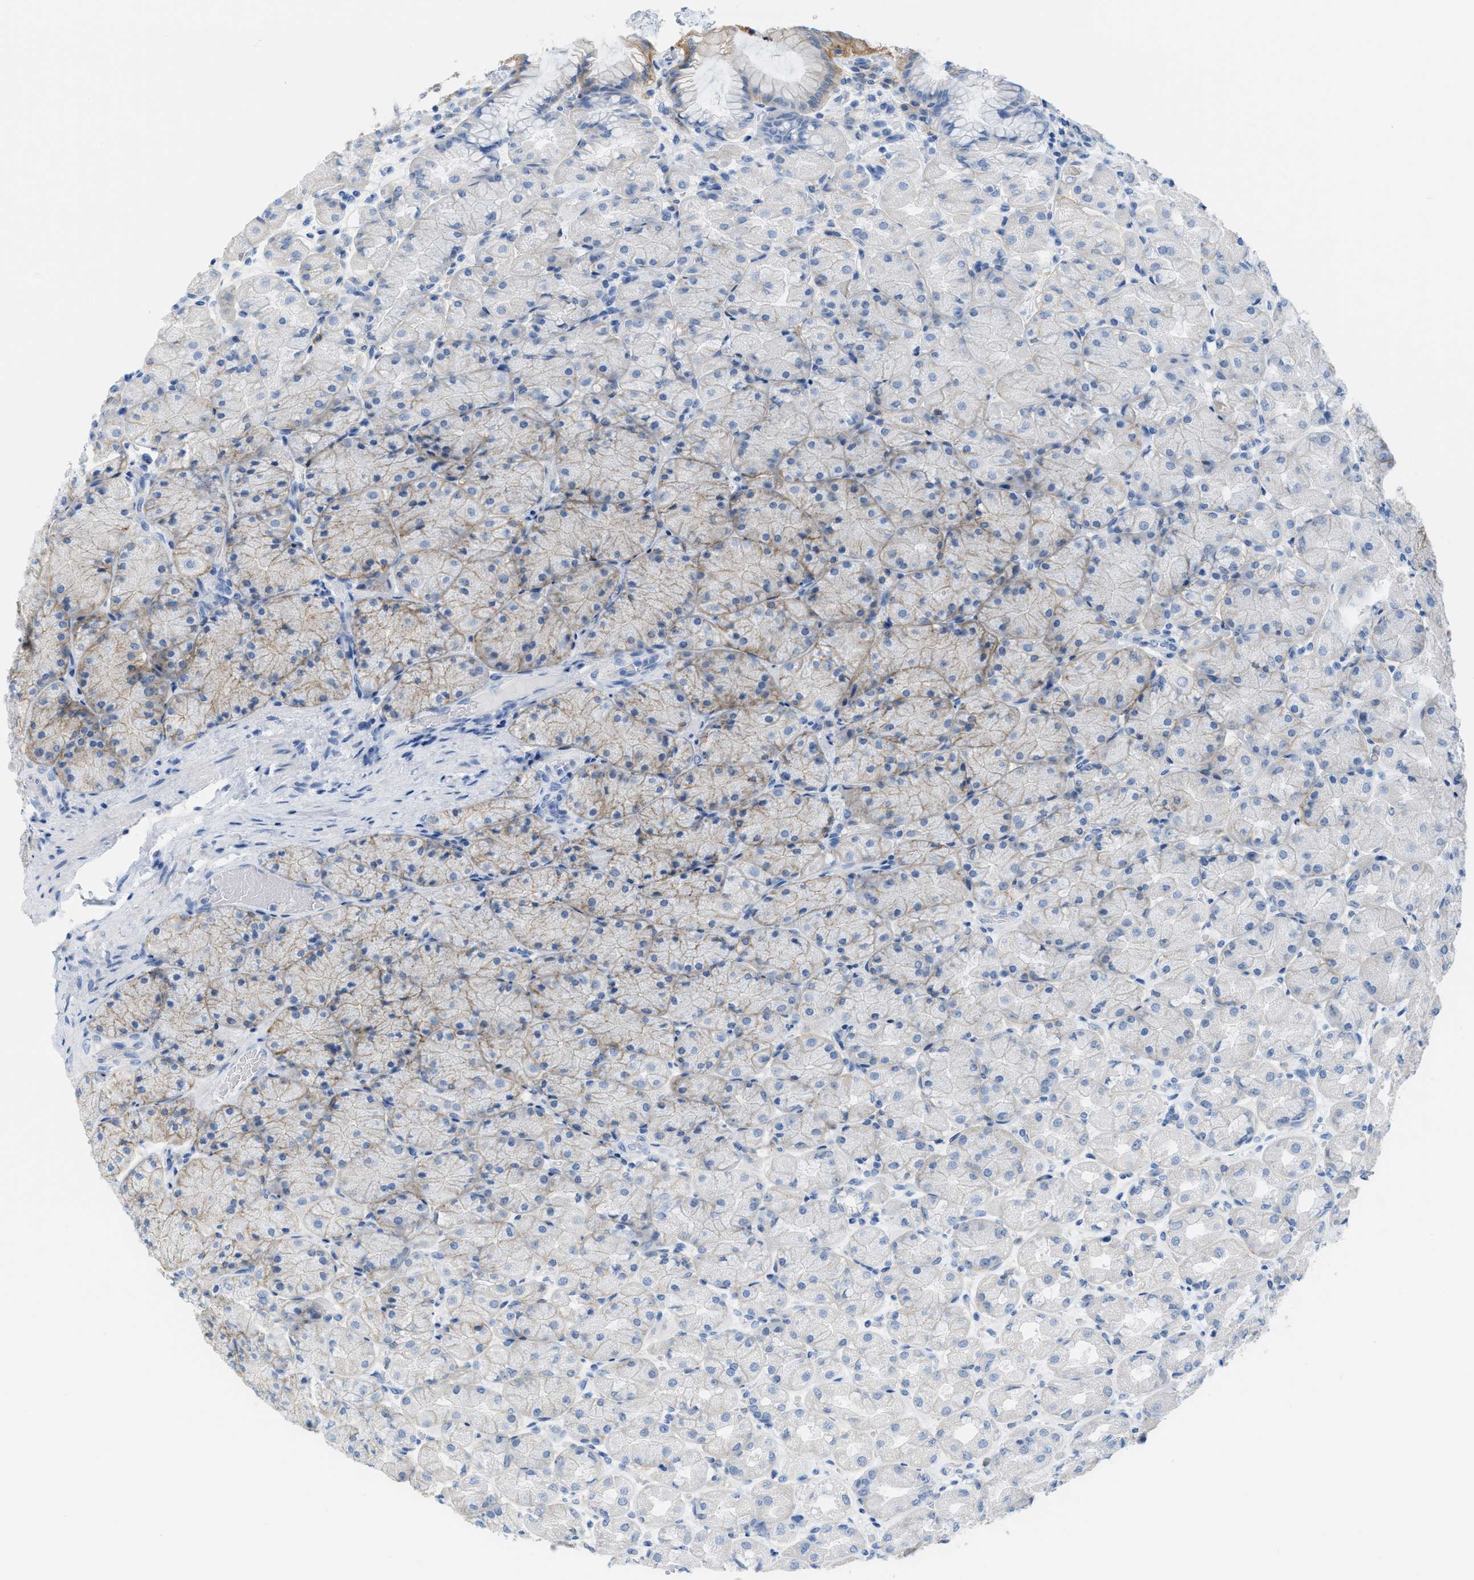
{"staining": {"intensity": "negative", "quantity": "none", "location": "none"}, "tissue": "stomach", "cell_type": "Glandular cells", "image_type": "normal", "snomed": [{"axis": "morphology", "description": "Normal tissue, NOS"}, {"axis": "topography", "description": "Stomach, upper"}], "caption": "An immunohistochemistry image of normal stomach is shown. There is no staining in glandular cells of stomach.", "gene": "SLC3A2", "patient": {"sex": "female", "age": 56}}